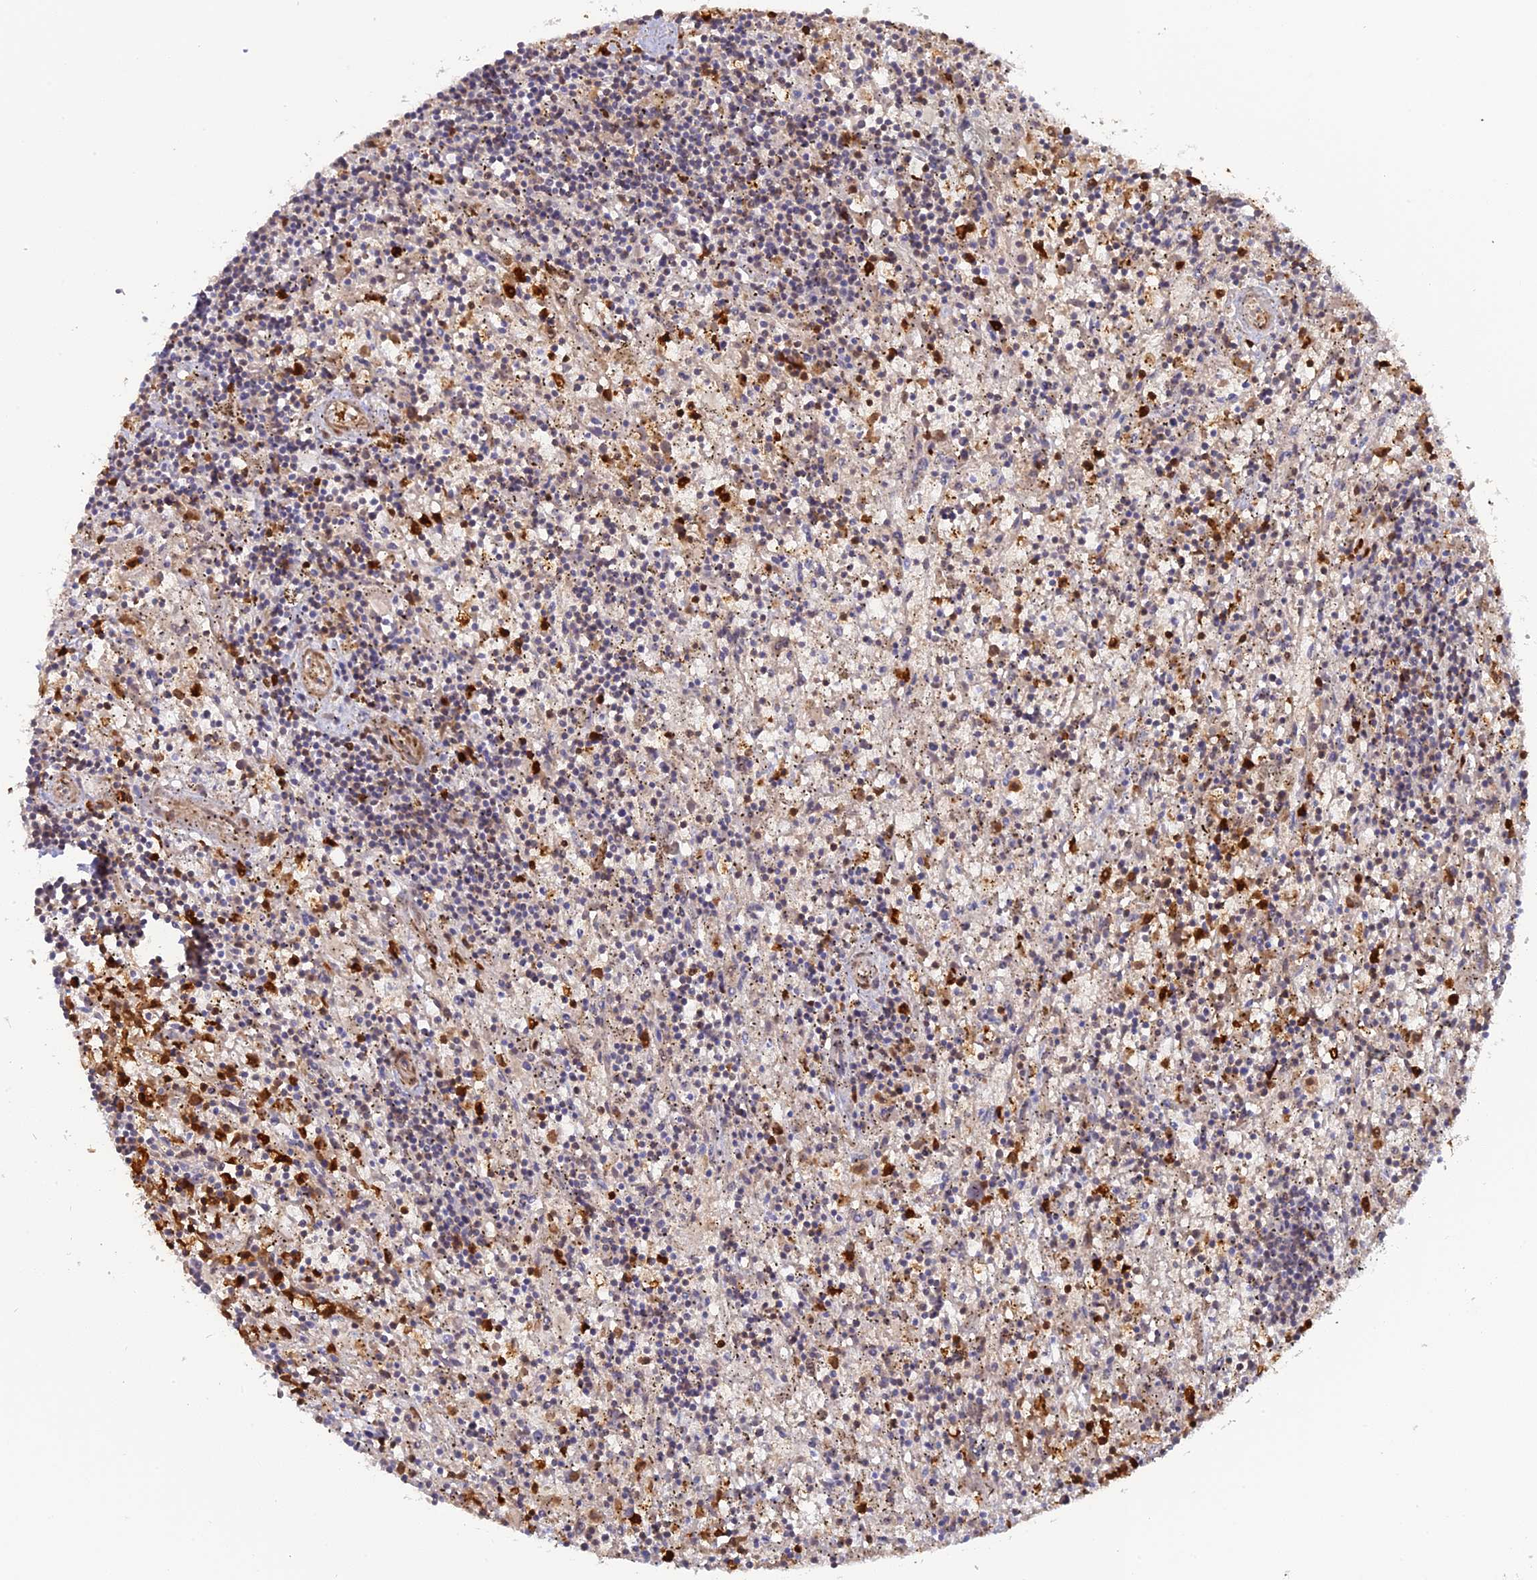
{"staining": {"intensity": "negative", "quantity": "none", "location": "none"}, "tissue": "lymphoma", "cell_type": "Tumor cells", "image_type": "cancer", "snomed": [{"axis": "morphology", "description": "Malignant lymphoma, non-Hodgkin's type, Low grade"}, {"axis": "topography", "description": "Spleen"}], "caption": "Protein analysis of malignant lymphoma, non-Hodgkin's type (low-grade) displays no significant positivity in tumor cells.", "gene": "PGBD4", "patient": {"sex": "male", "age": 76}}